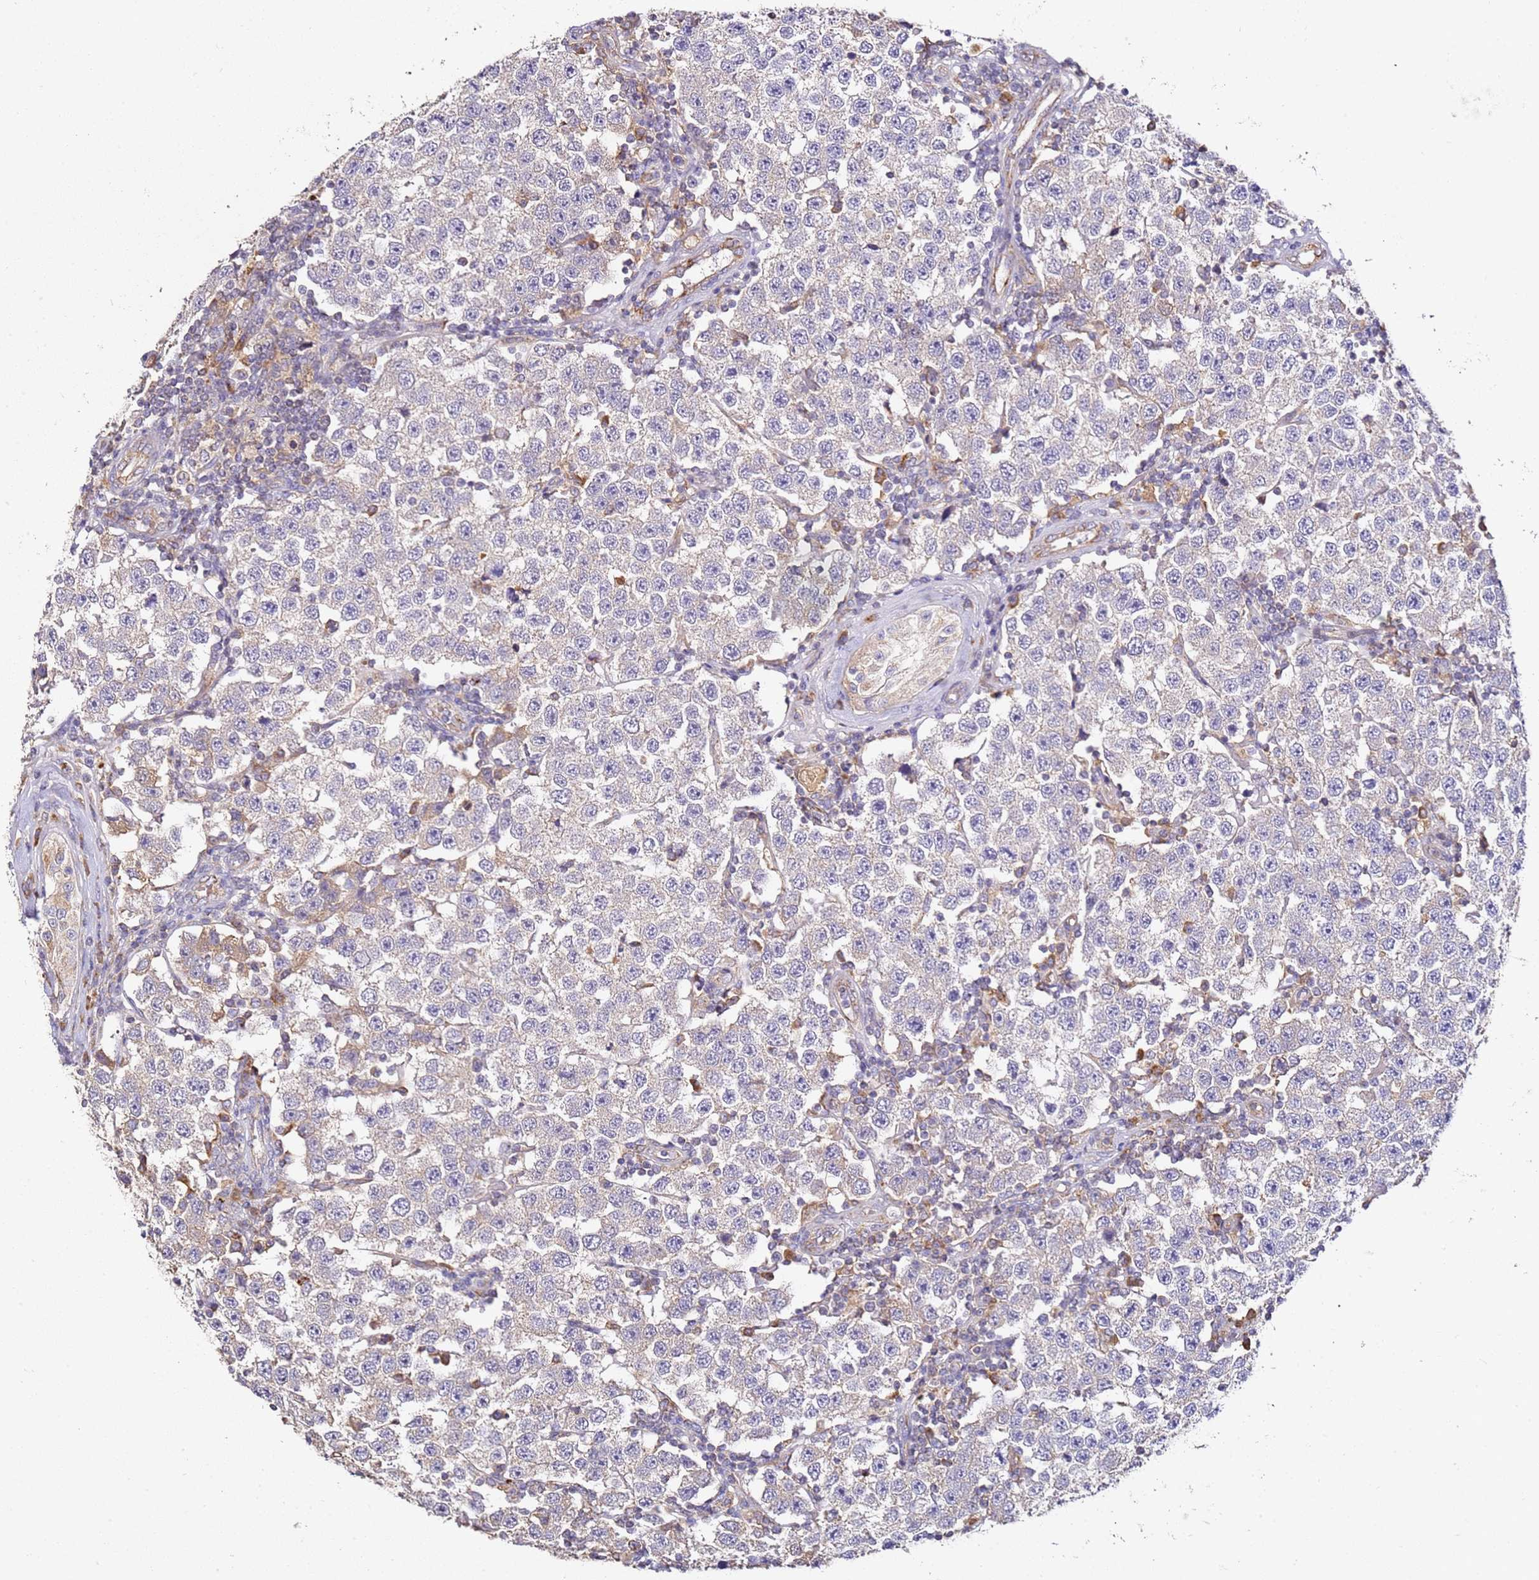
{"staining": {"intensity": "negative", "quantity": "none", "location": "none"}, "tissue": "testis cancer", "cell_type": "Tumor cells", "image_type": "cancer", "snomed": [{"axis": "morphology", "description": "Seminoma, NOS"}, {"axis": "topography", "description": "Testis"}], "caption": "This histopathology image is of testis seminoma stained with IHC to label a protein in brown with the nuclei are counter-stained blue. There is no staining in tumor cells.", "gene": "OR2B11", "patient": {"sex": "male", "age": 34}}